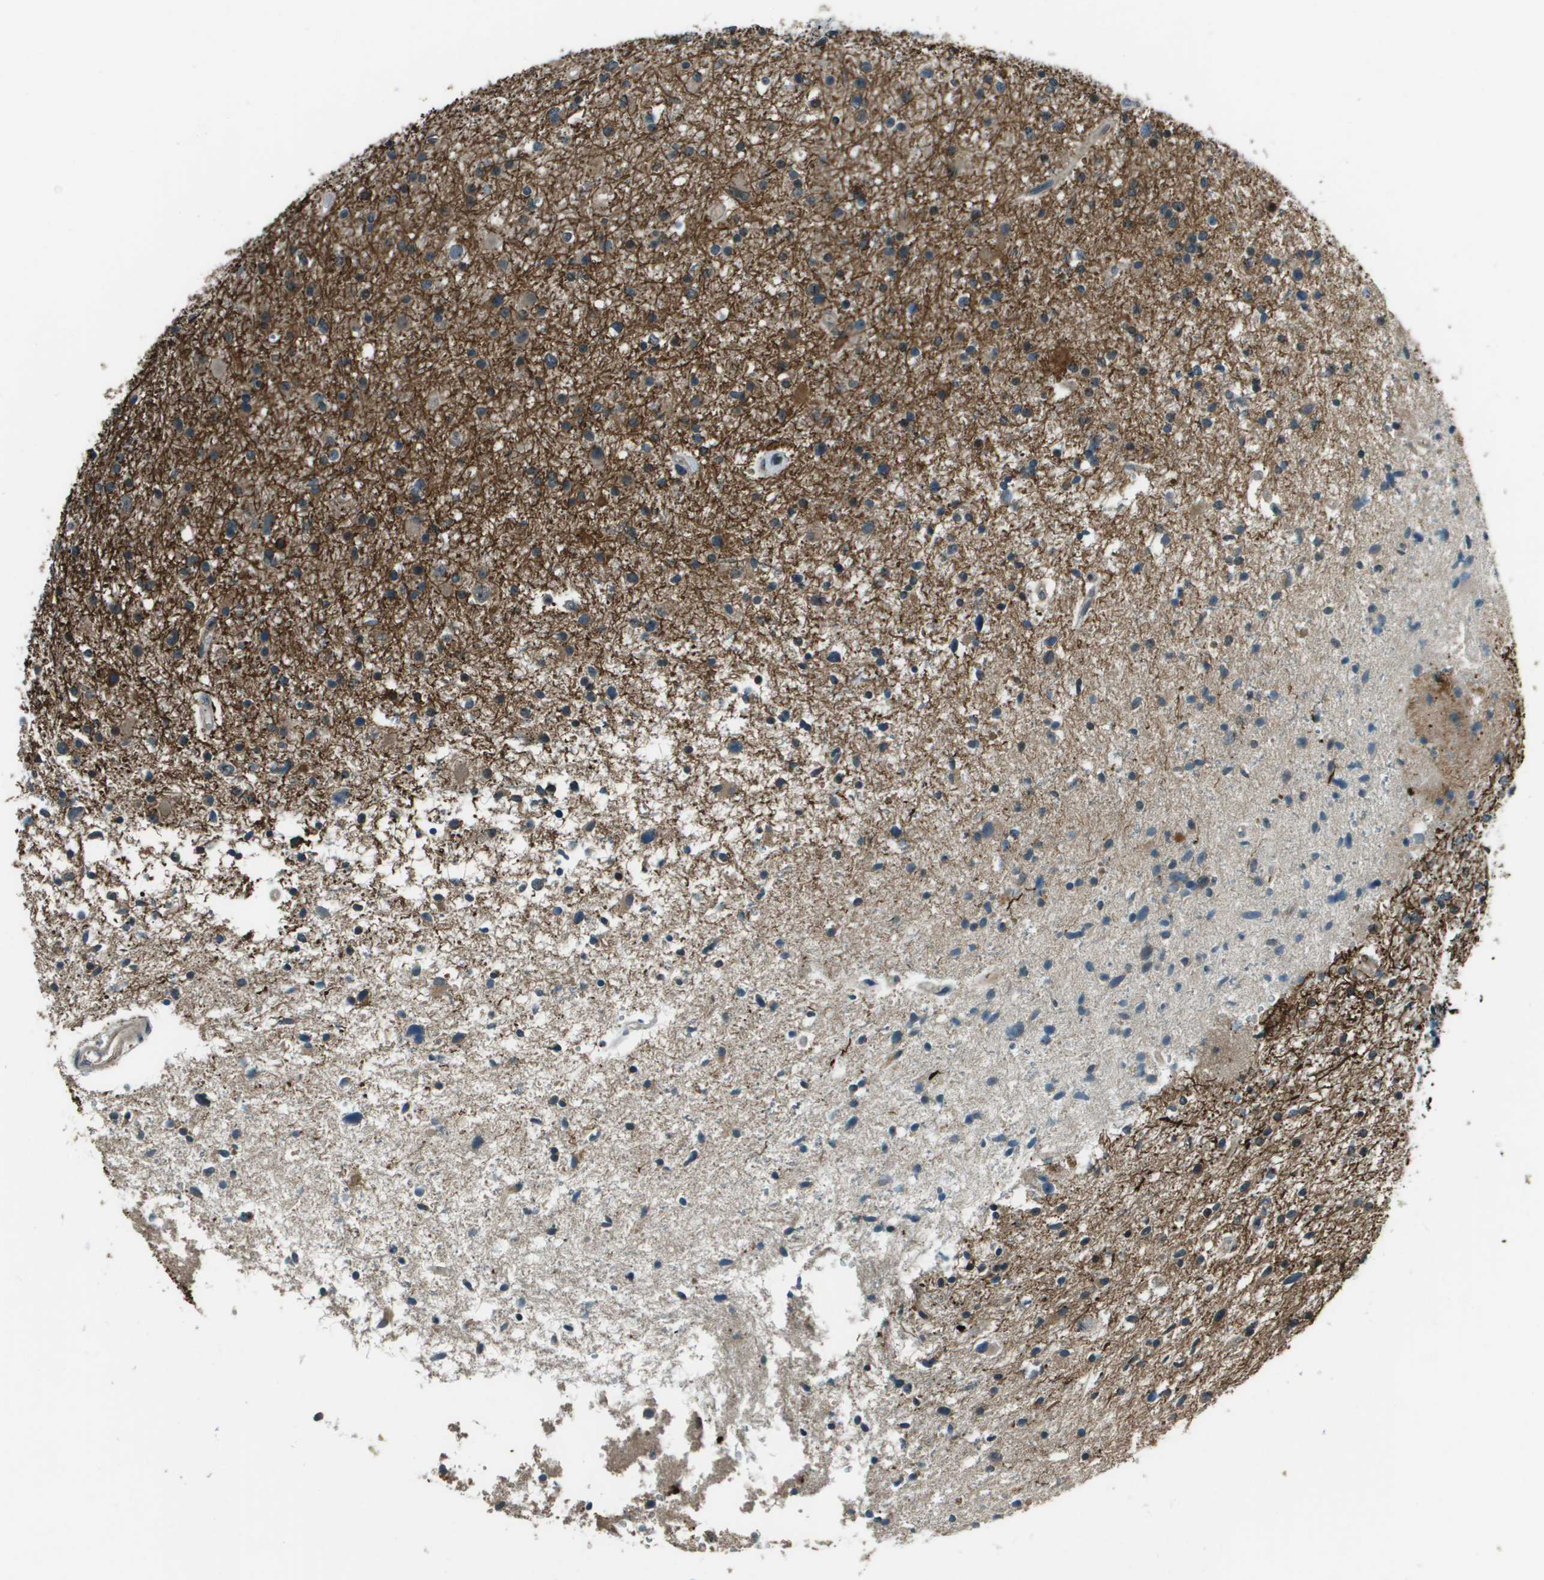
{"staining": {"intensity": "weak", "quantity": "25%-75%", "location": "cytoplasmic/membranous"}, "tissue": "glioma", "cell_type": "Tumor cells", "image_type": "cancer", "snomed": [{"axis": "morphology", "description": "Glioma, malignant, High grade"}, {"axis": "topography", "description": "Brain"}], "caption": "Approximately 25%-75% of tumor cells in glioma display weak cytoplasmic/membranous protein expression as visualized by brown immunohistochemical staining.", "gene": "SDC3", "patient": {"sex": "male", "age": 33}}